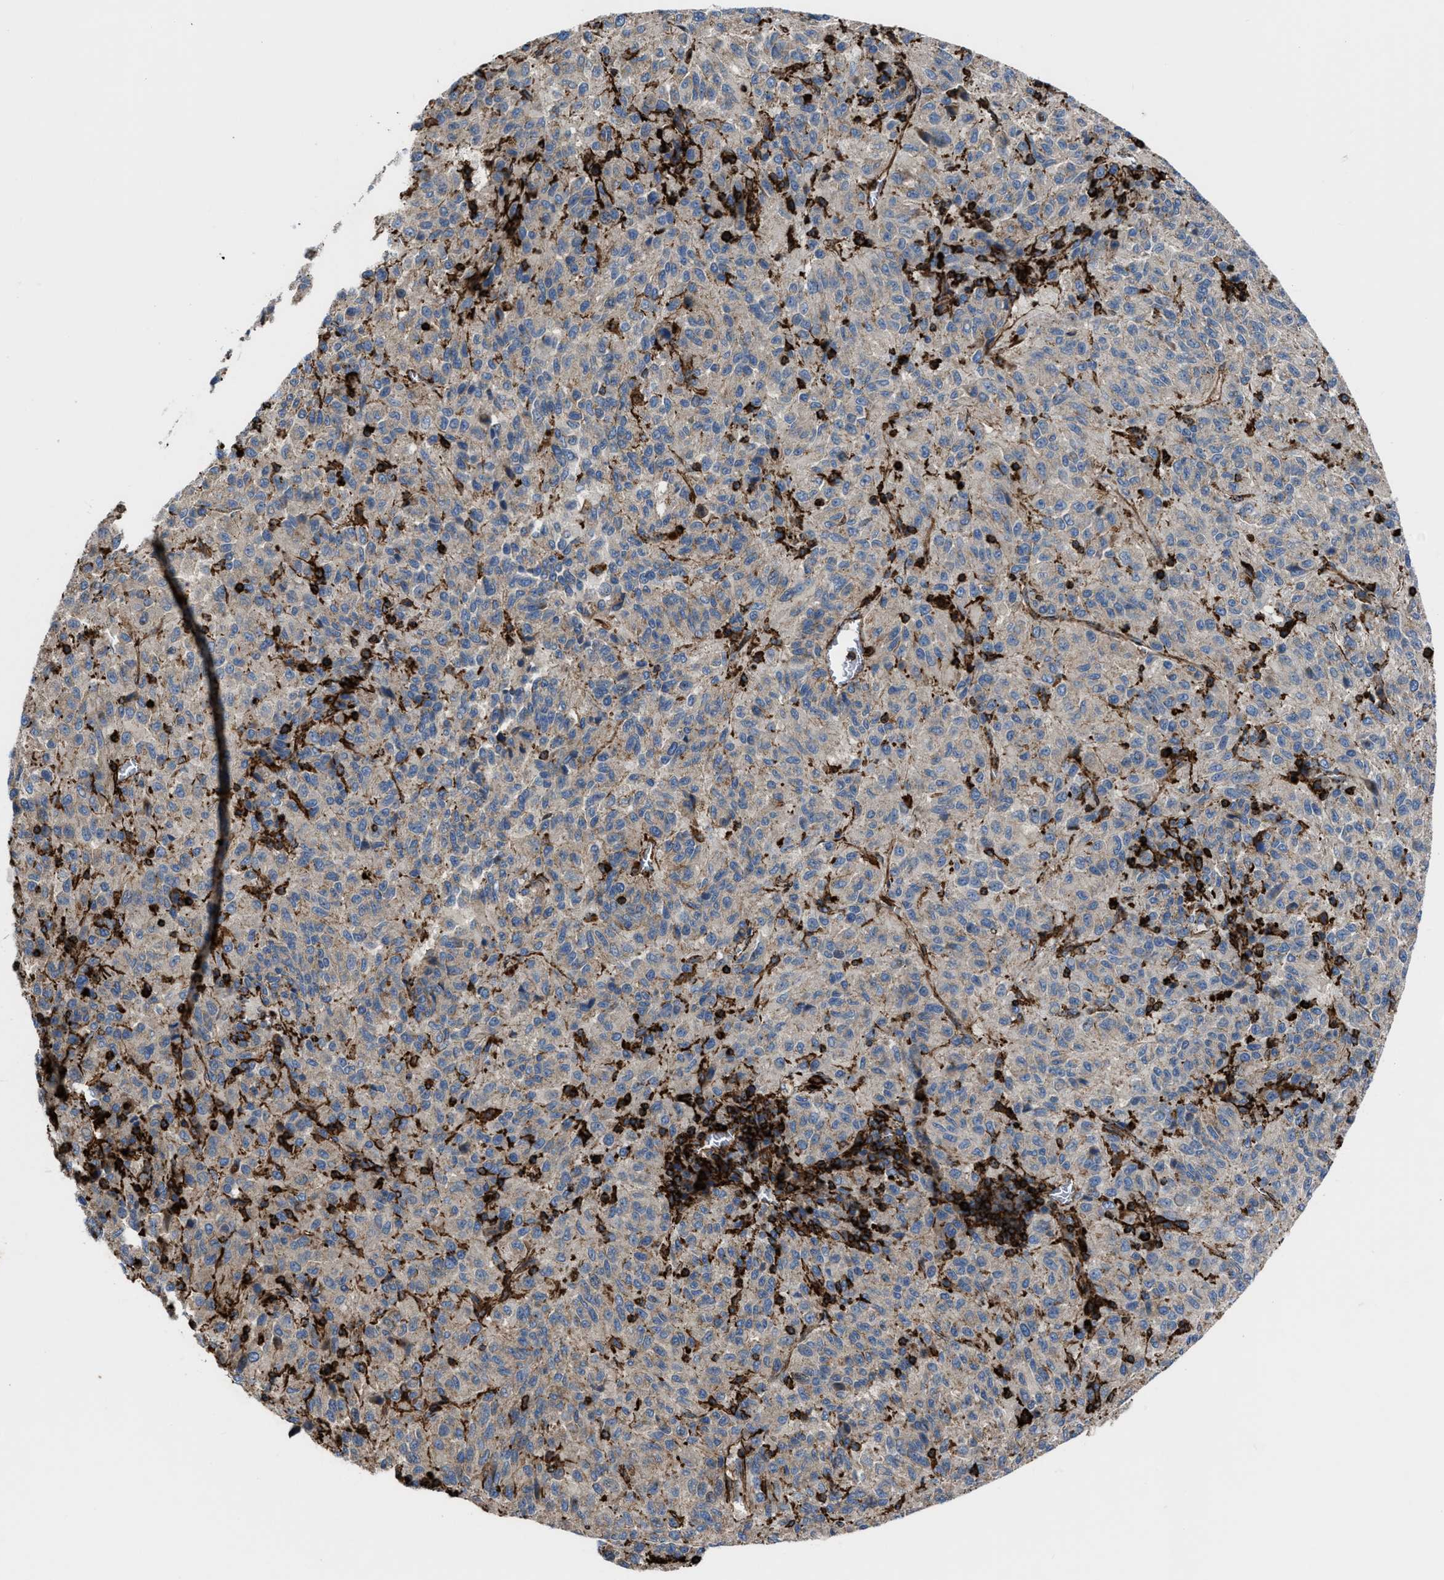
{"staining": {"intensity": "weak", "quantity": "<25%", "location": "cytoplasmic/membranous"}, "tissue": "melanoma", "cell_type": "Tumor cells", "image_type": "cancer", "snomed": [{"axis": "morphology", "description": "Malignant melanoma, Metastatic site"}, {"axis": "topography", "description": "Lung"}], "caption": "A high-resolution image shows immunohistochemistry staining of malignant melanoma (metastatic site), which exhibits no significant expression in tumor cells. The staining was performed using DAB (3,3'-diaminobenzidine) to visualize the protein expression in brown, while the nuclei were stained in blue with hematoxylin (Magnification: 20x).", "gene": "AGPAT2", "patient": {"sex": "male", "age": 64}}